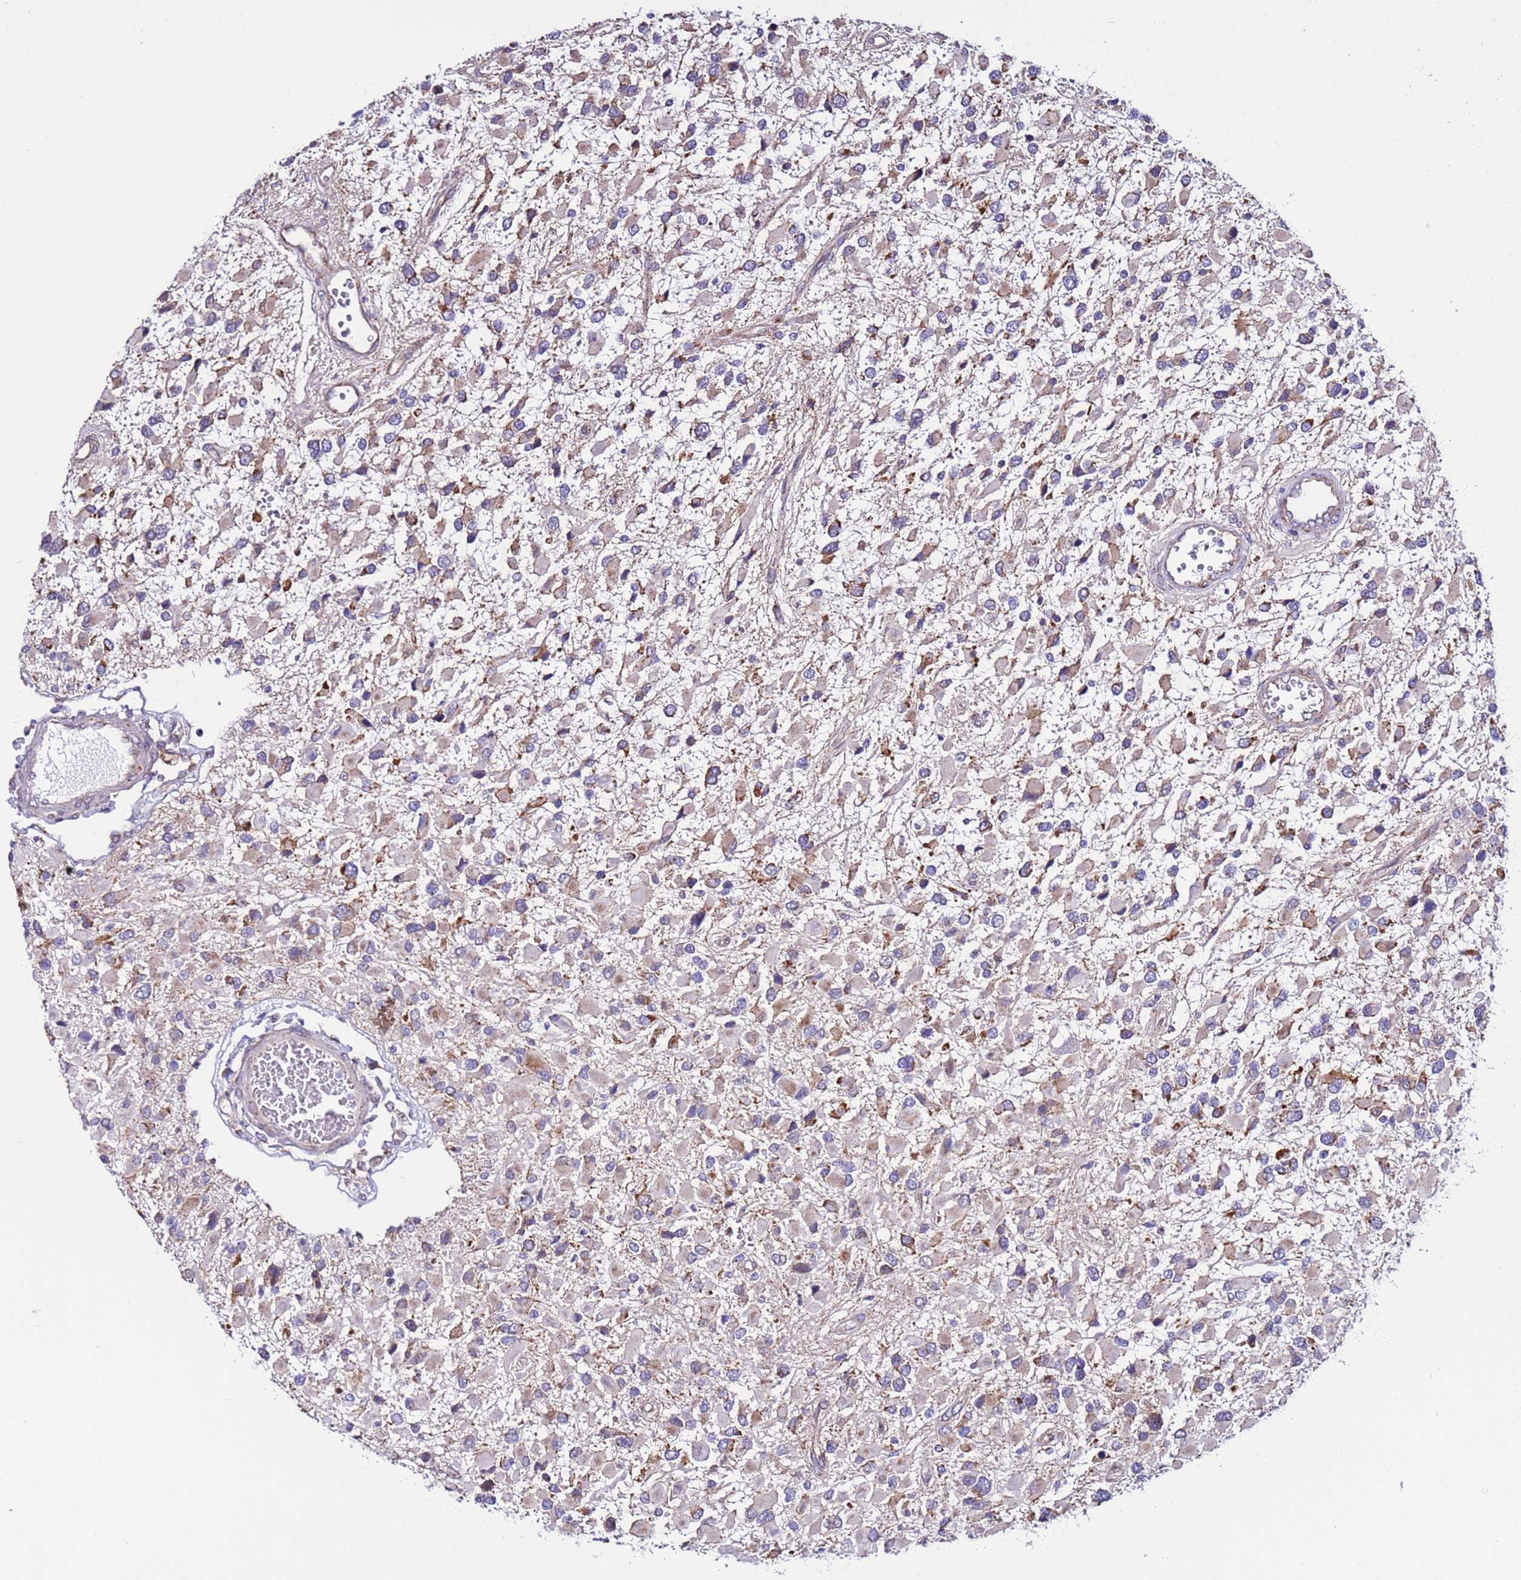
{"staining": {"intensity": "weak", "quantity": "<25%", "location": "cytoplasmic/membranous"}, "tissue": "glioma", "cell_type": "Tumor cells", "image_type": "cancer", "snomed": [{"axis": "morphology", "description": "Glioma, malignant, High grade"}, {"axis": "topography", "description": "Brain"}], "caption": "This is an immunohistochemistry photomicrograph of human malignant glioma (high-grade). There is no staining in tumor cells.", "gene": "AHI1", "patient": {"sex": "male", "age": 53}}